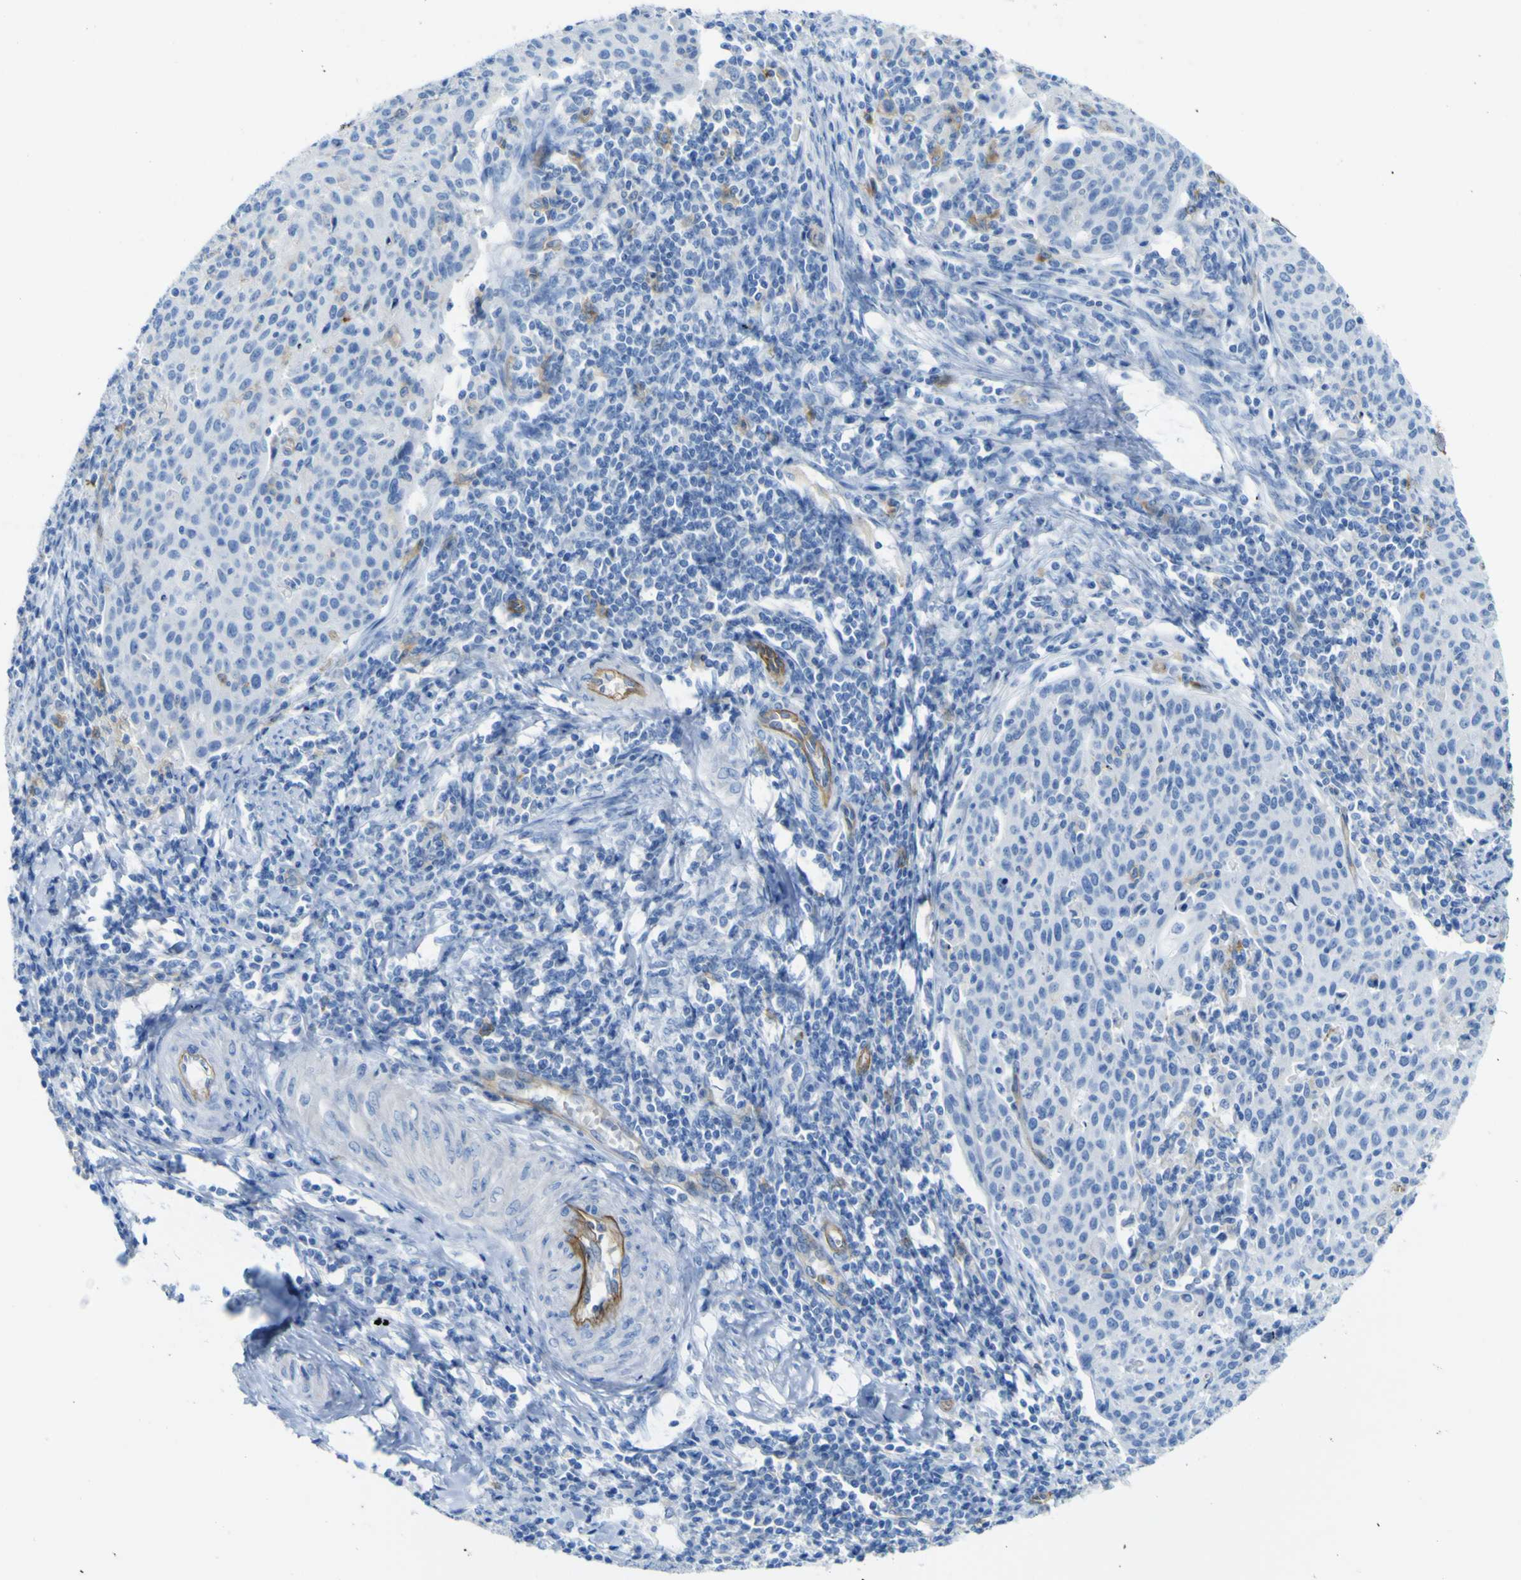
{"staining": {"intensity": "negative", "quantity": "none", "location": "none"}, "tissue": "cervical cancer", "cell_type": "Tumor cells", "image_type": "cancer", "snomed": [{"axis": "morphology", "description": "Squamous cell carcinoma, NOS"}, {"axis": "topography", "description": "Cervix"}], "caption": "There is no significant positivity in tumor cells of cervical cancer (squamous cell carcinoma).", "gene": "CD93", "patient": {"sex": "female", "age": 38}}